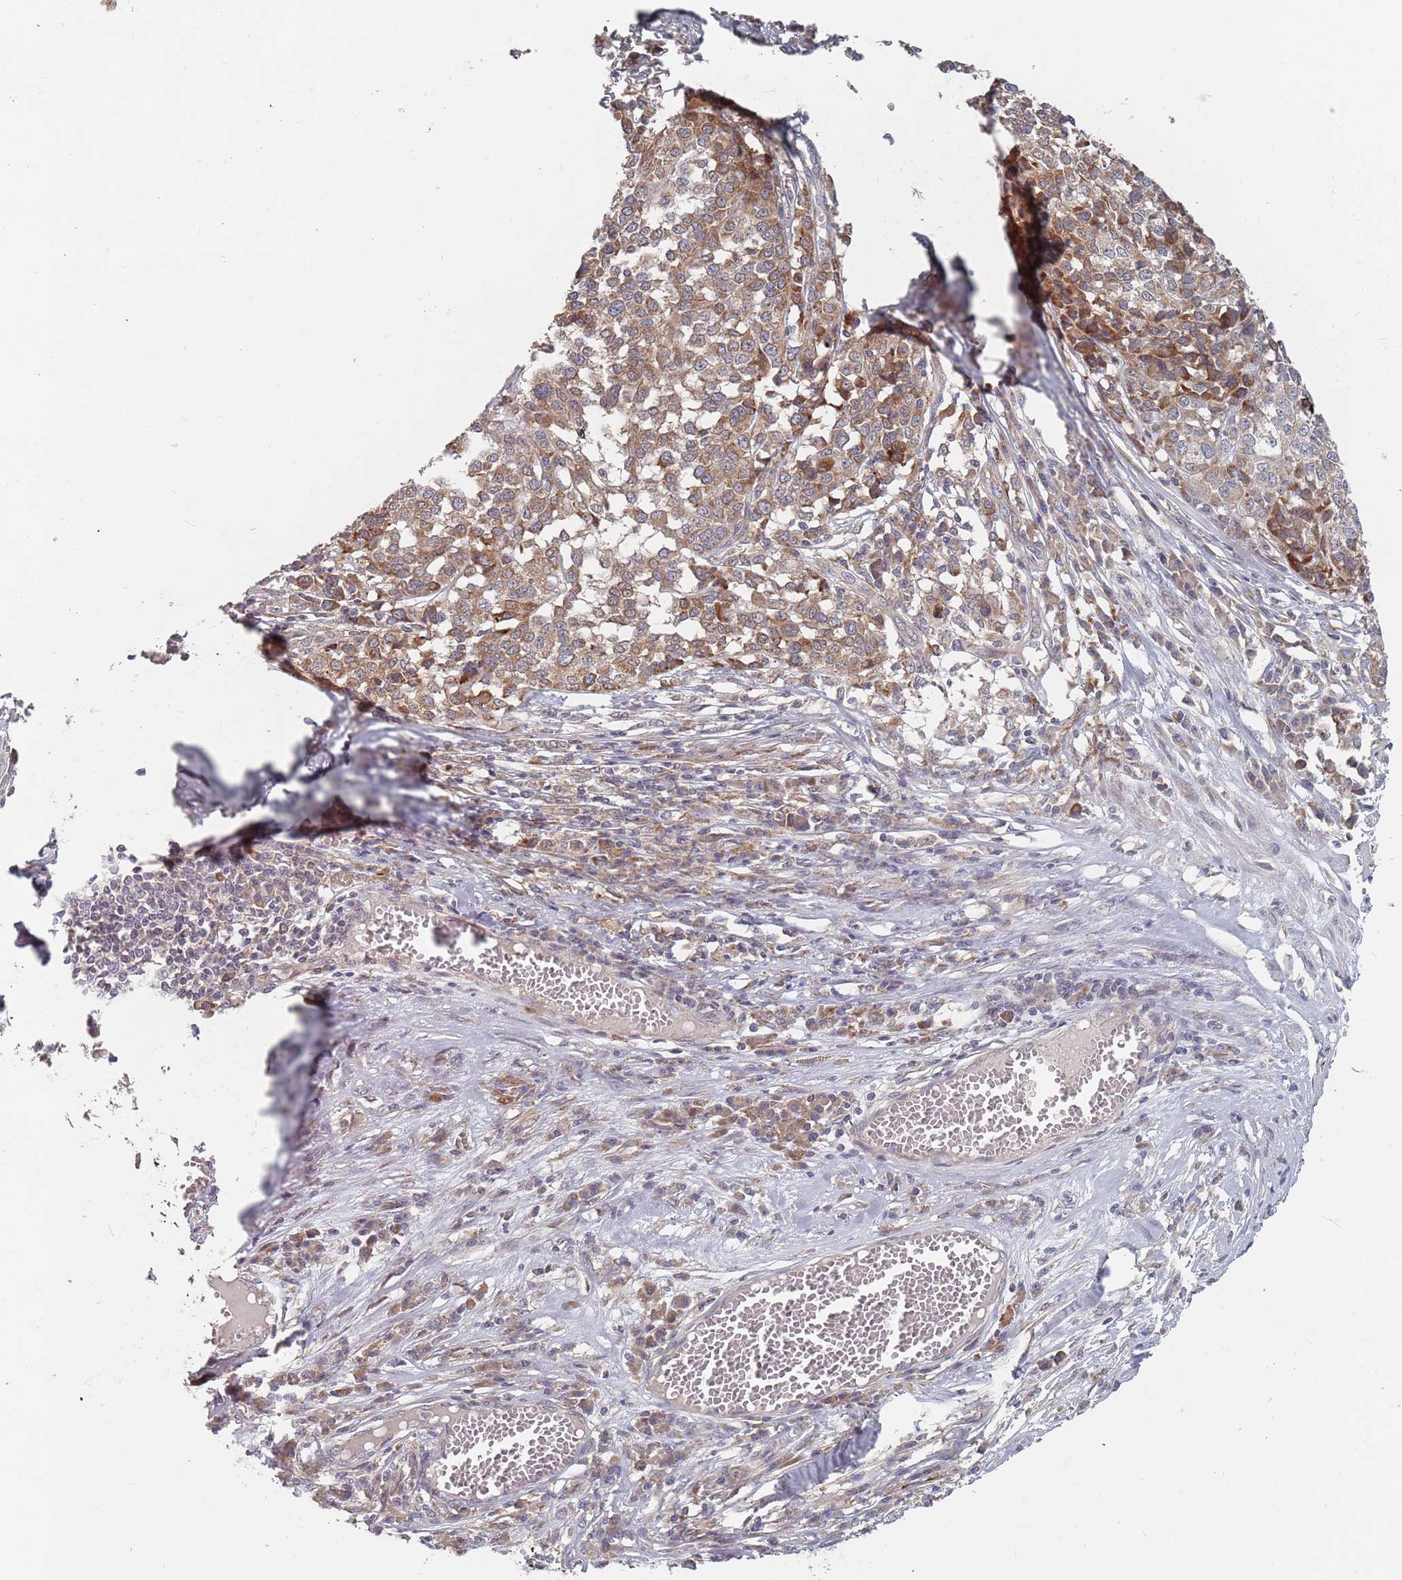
{"staining": {"intensity": "moderate", "quantity": ">75%", "location": "cytoplasmic/membranous"}, "tissue": "melanoma", "cell_type": "Tumor cells", "image_type": "cancer", "snomed": [{"axis": "morphology", "description": "Malignant melanoma, Metastatic site"}, {"axis": "topography", "description": "Lymph node"}], "caption": "Immunohistochemical staining of human malignant melanoma (metastatic site) exhibits medium levels of moderate cytoplasmic/membranous protein positivity in approximately >75% of tumor cells.", "gene": "ADAL", "patient": {"sex": "male", "age": 44}}